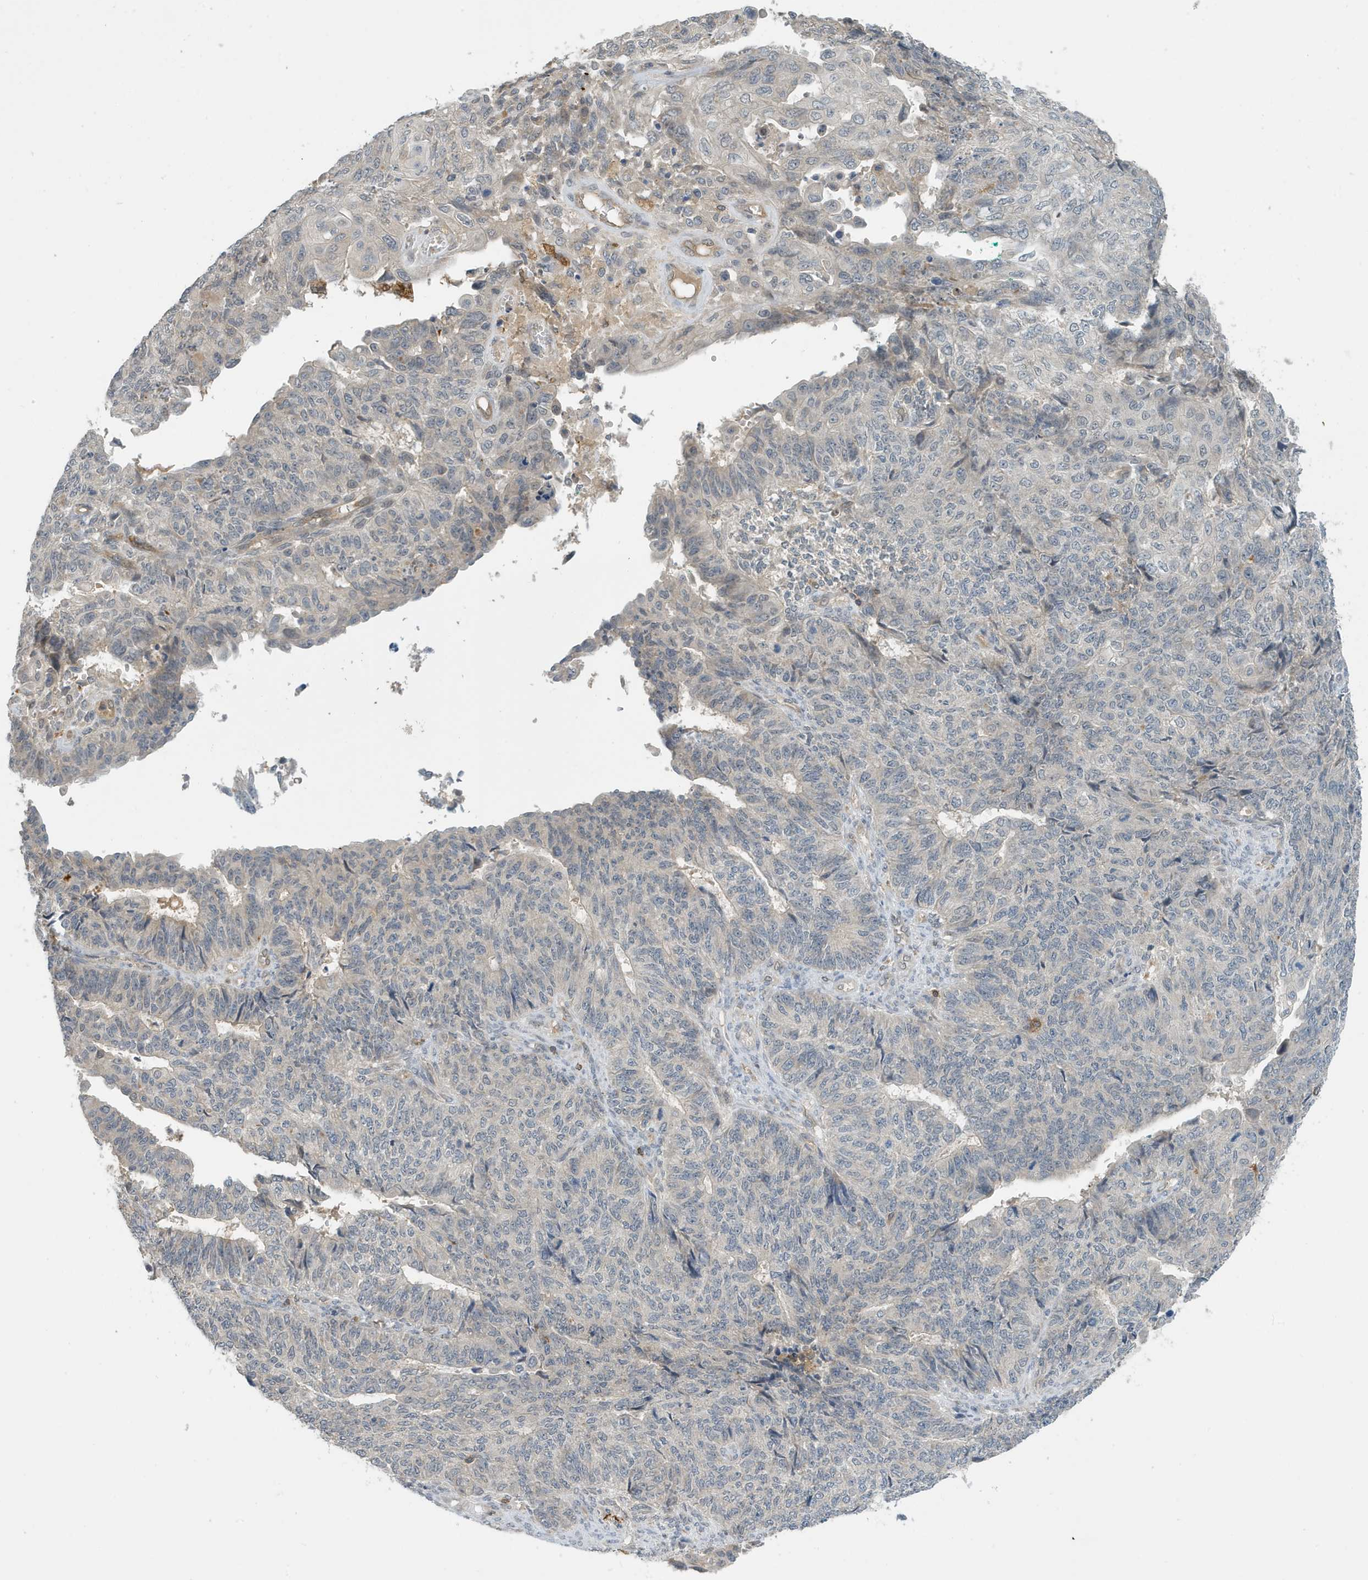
{"staining": {"intensity": "negative", "quantity": "none", "location": "none"}, "tissue": "endometrial cancer", "cell_type": "Tumor cells", "image_type": "cancer", "snomed": [{"axis": "morphology", "description": "Adenocarcinoma, NOS"}, {"axis": "topography", "description": "Endometrium"}], "caption": "High magnification brightfield microscopy of adenocarcinoma (endometrial) stained with DAB (3,3'-diaminobenzidine) (brown) and counterstained with hematoxylin (blue): tumor cells show no significant staining. (DAB (3,3'-diaminobenzidine) immunohistochemistry (IHC) visualized using brightfield microscopy, high magnification).", "gene": "NSUN3", "patient": {"sex": "female", "age": 32}}